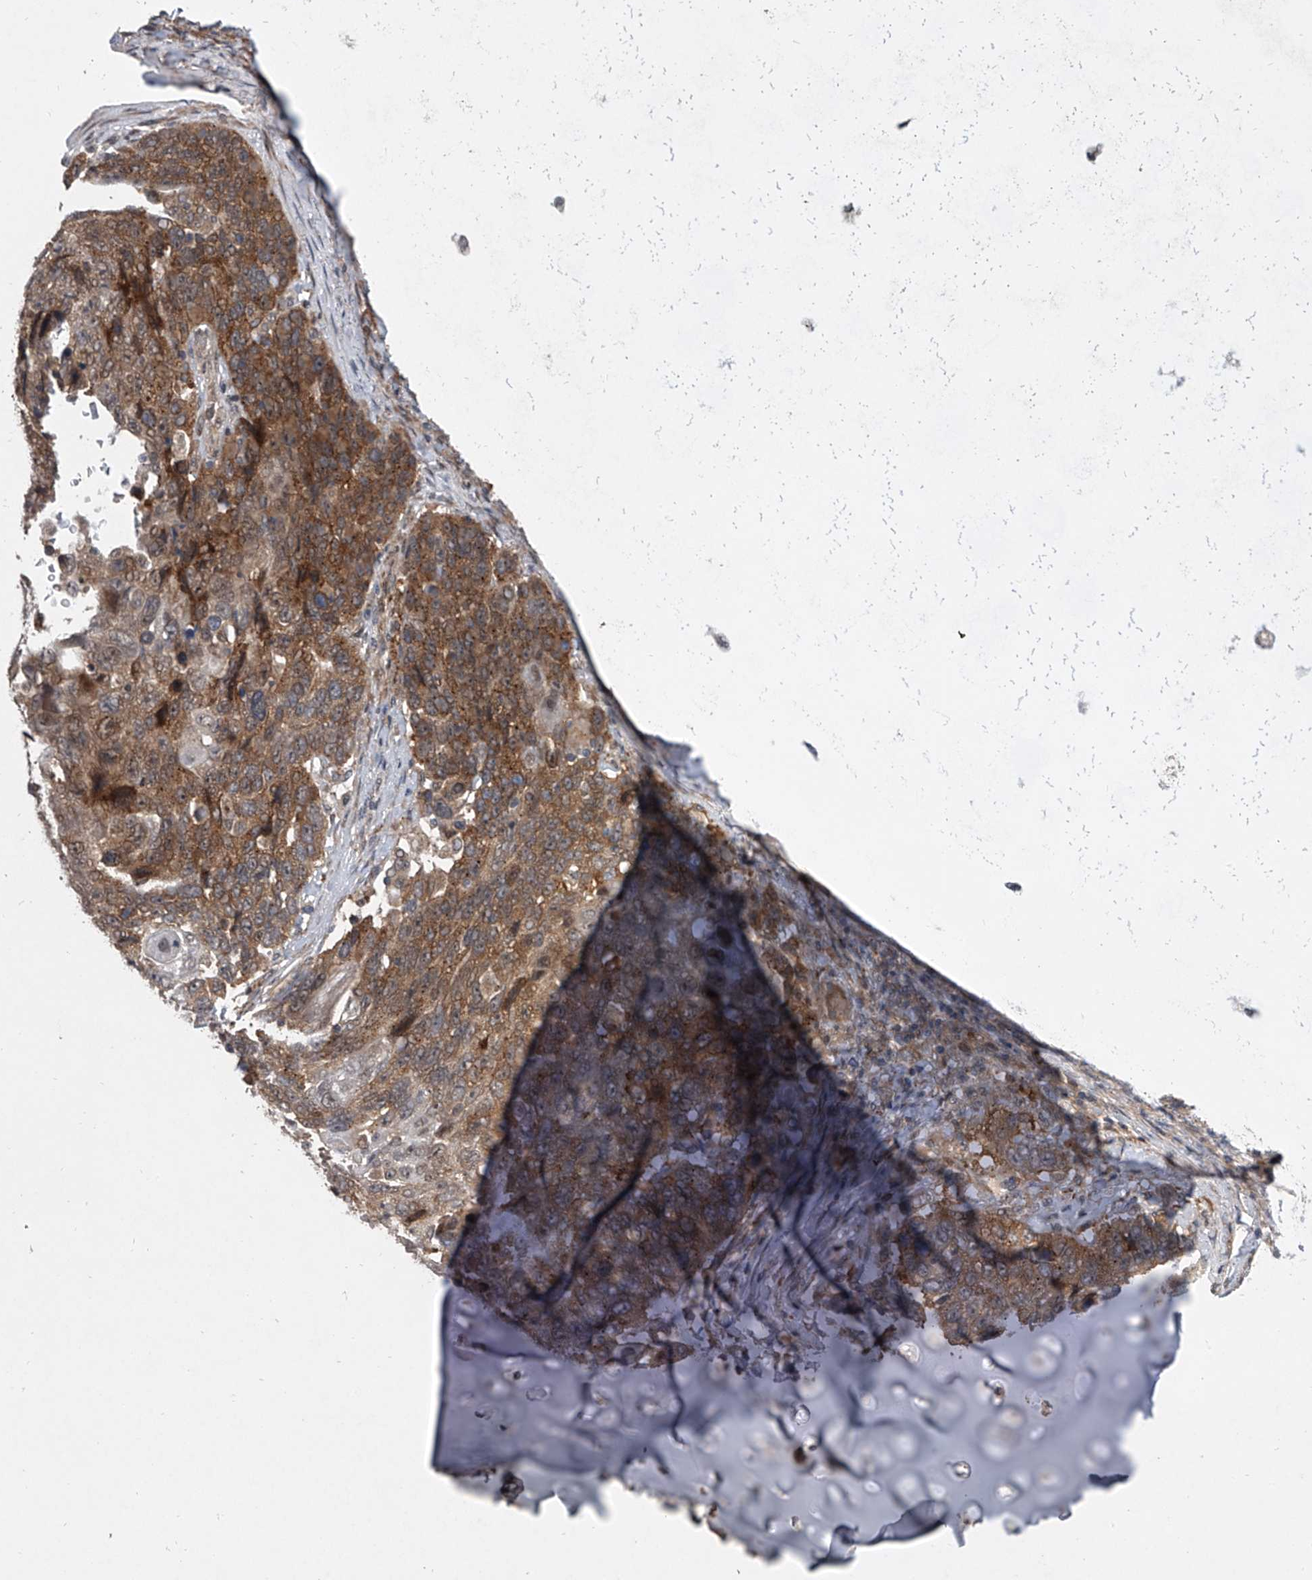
{"staining": {"intensity": "moderate", "quantity": ">75%", "location": "cytoplasmic/membranous"}, "tissue": "lung cancer", "cell_type": "Tumor cells", "image_type": "cancer", "snomed": [{"axis": "morphology", "description": "Squamous cell carcinoma, NOS"}, {"axis": "topography", "description": "Lung"}], "caption": "Protein expression analysis of squamous cell carcinoma (lung) displays moderate cytoplasmic/membranous expression in about >75% of tumor cells. The staining was performed using DAB to visualize the protein expression in brown, while the nuclei were stained in blue with hematoxylin (Magnification: 20x).", "gene": "GEMIN8", "patient": {"sex": "male", "age": 66}}